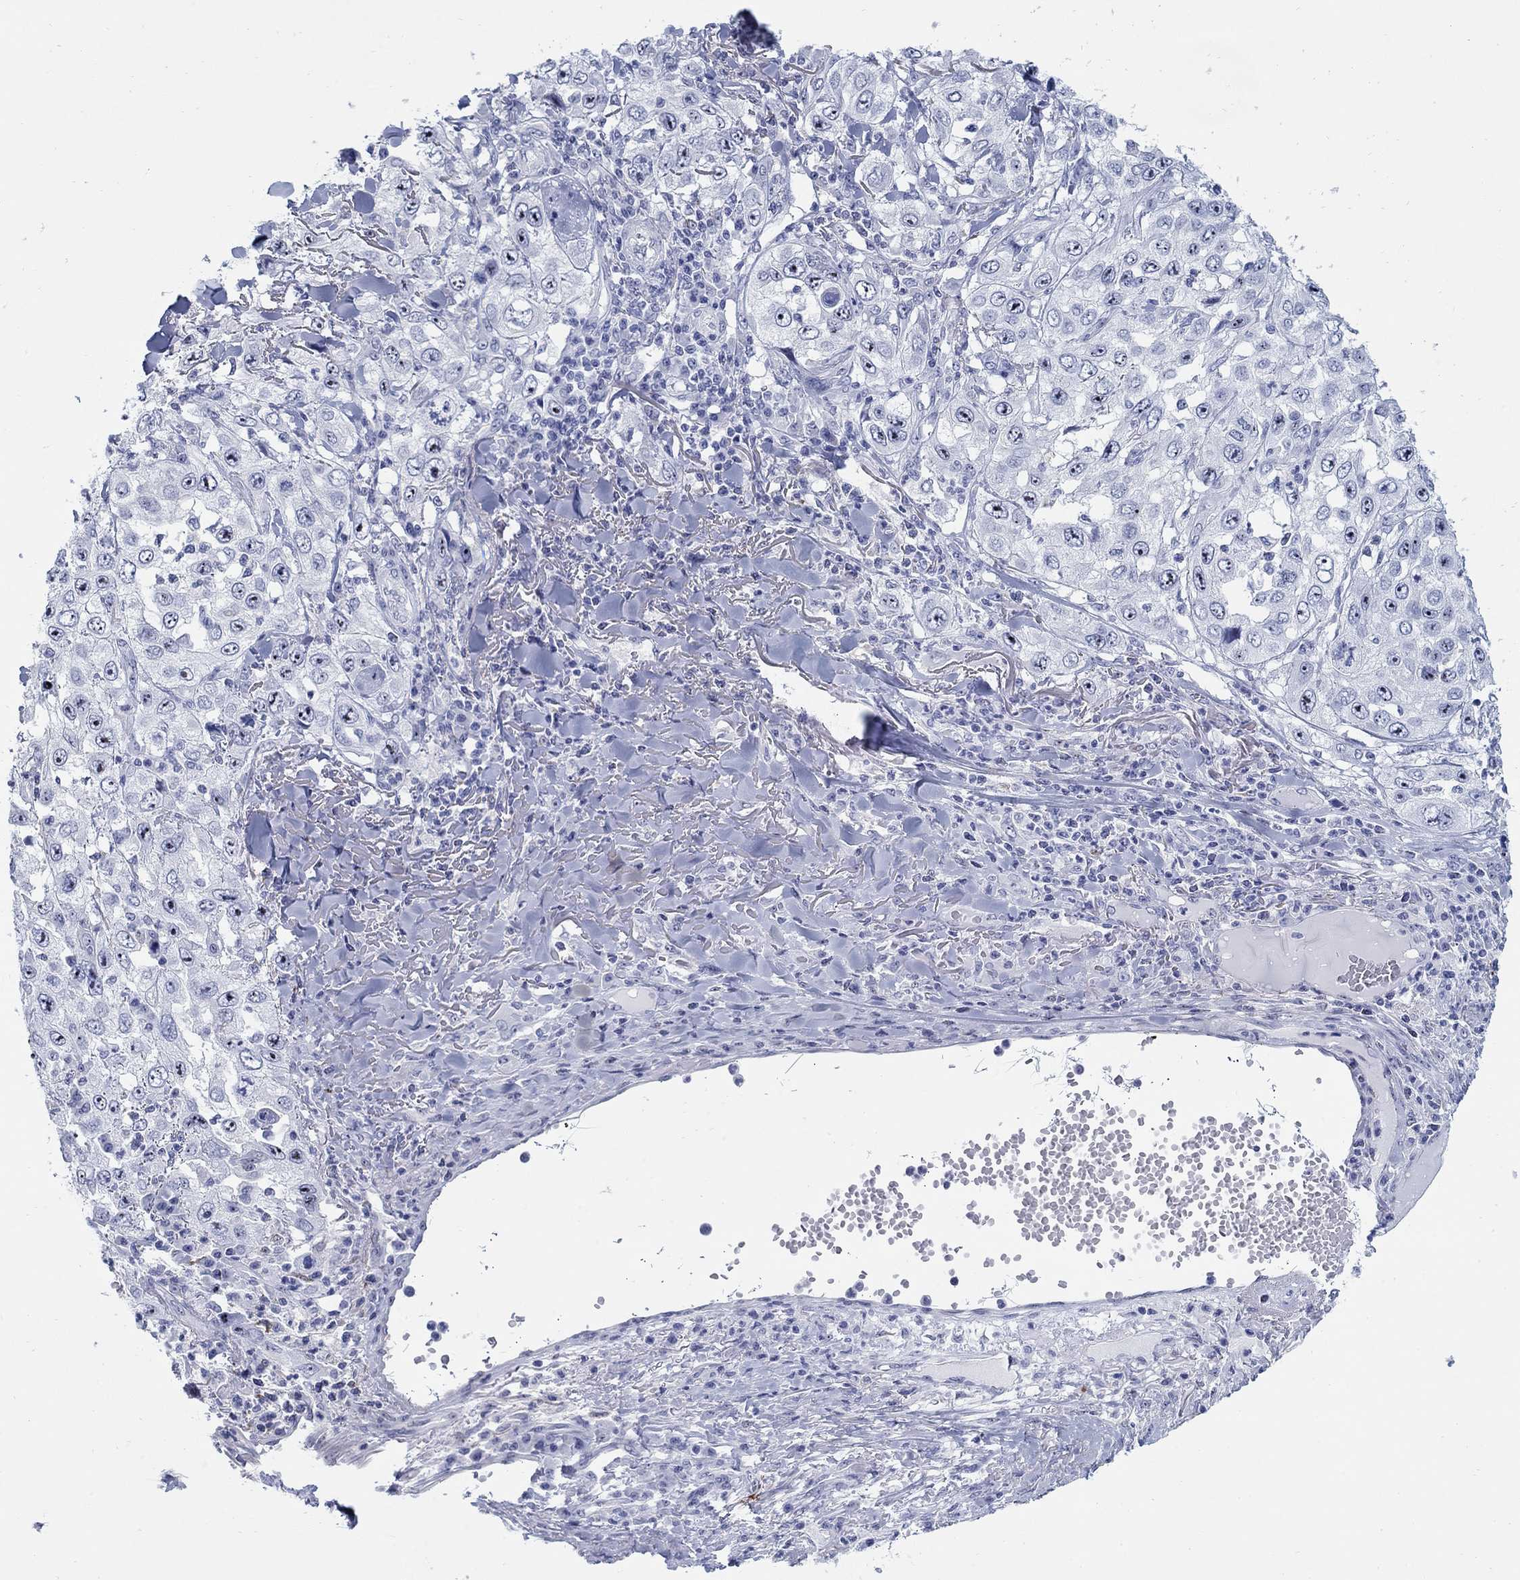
{"staining": {"intensity": "moderate", "quantity": "<25%", "location": "cytoplasmic/membranous"}, "tissue": "skin cancer", "cell_type": "Tumor cells", "image_type": "cancer", "snomed": [{"axis": "morphology", "description": "Squamous cell carcinoma, NOS"}, {"axis": "topography", "description": "Skin"}], "caption": "Skin cancer (squamous cell carcinoma) stained with a brown dye shows moderate cytoplasmic/membranous positive expression in approximately <25% of tumor cells.", "gene": "AKR1C2", "patient": {"sex": "male", "age": 82}}